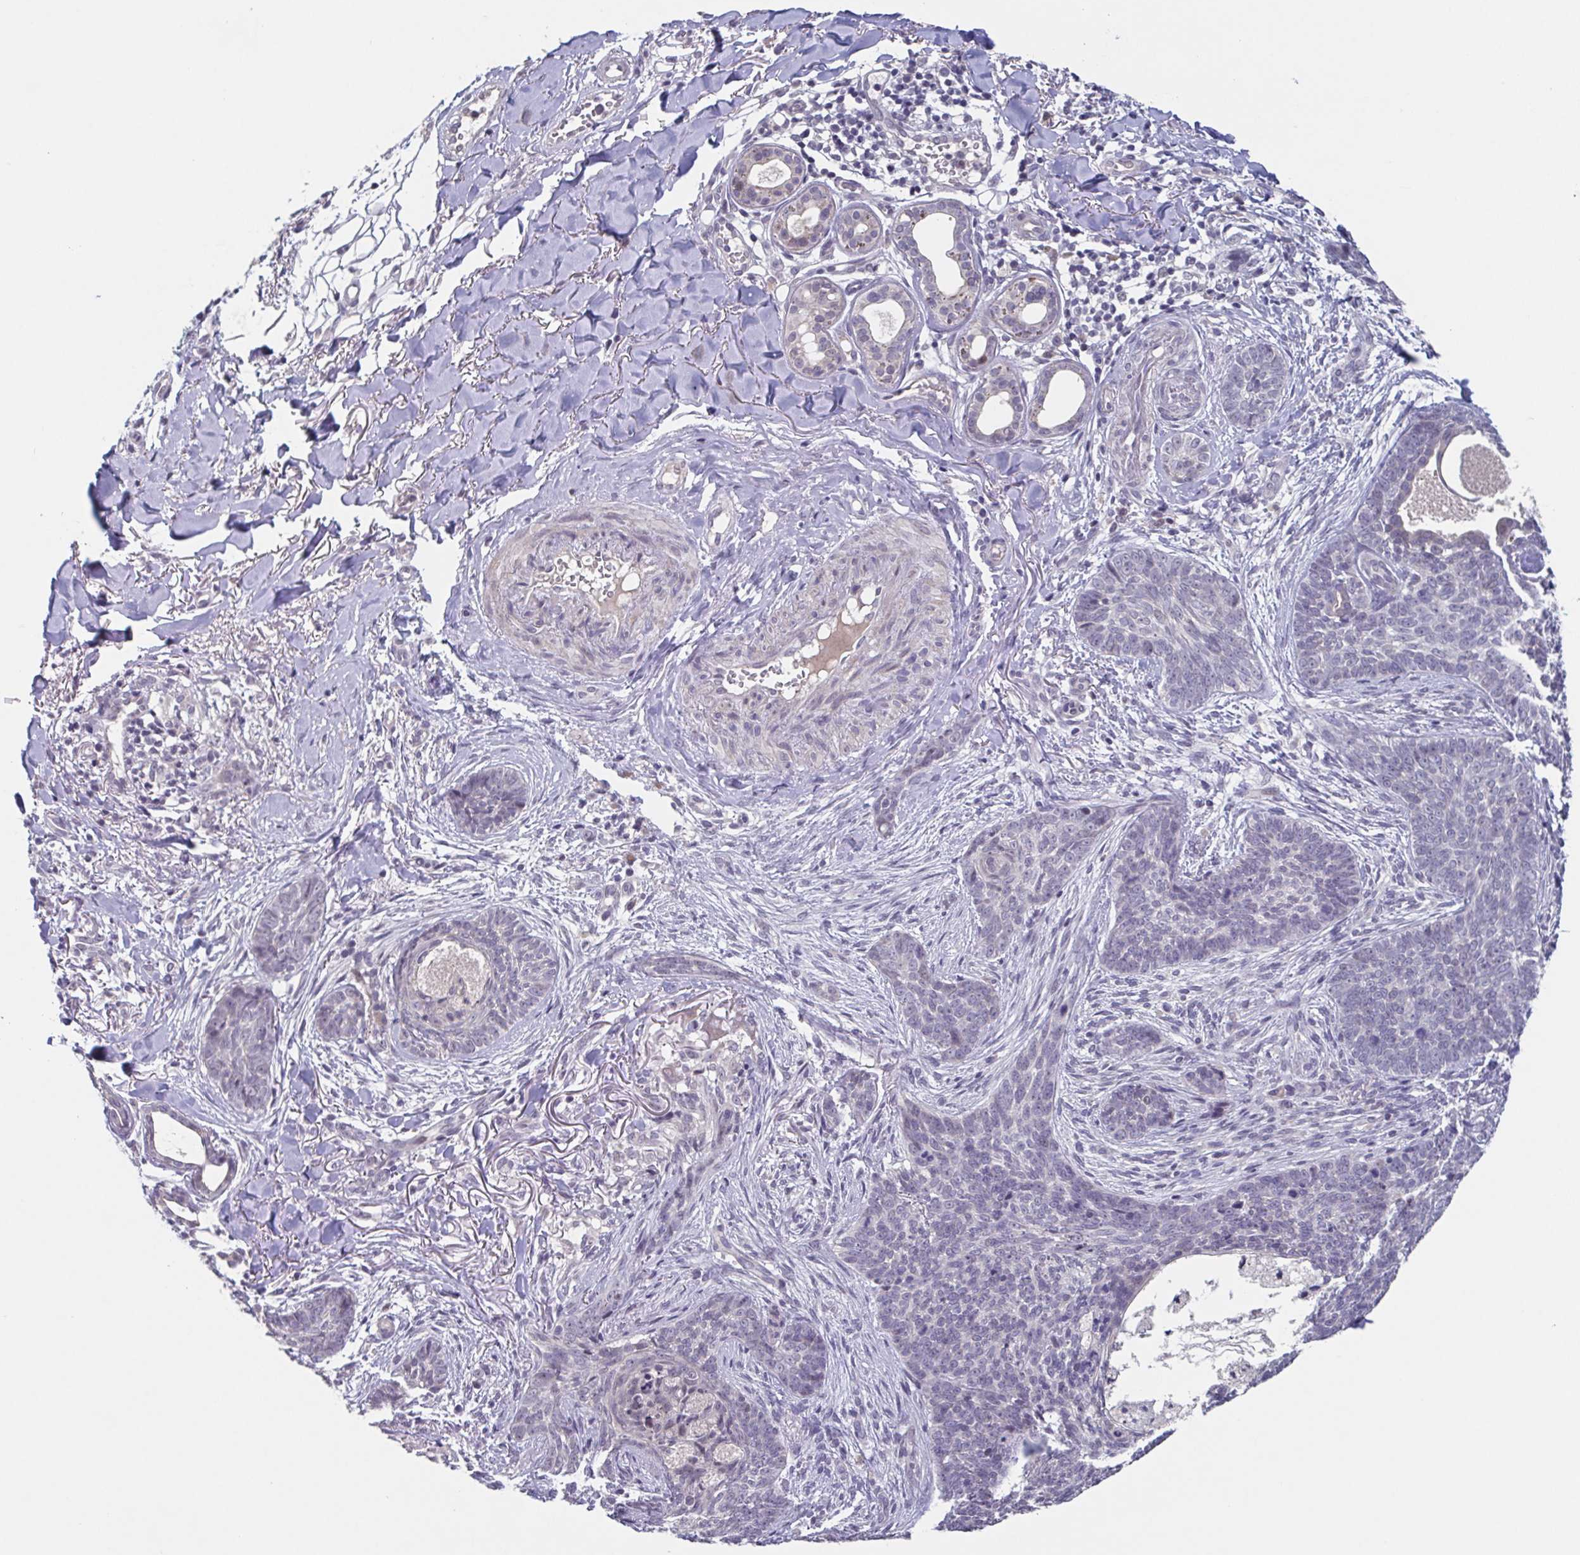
{"staining": {"intensity": "negative", "quantity": "none", "location": "none"}, "tissue": "skin cancer", "cell_type": "Tumor cells", "image_type": "cancer", "snomed": [{"axis": "morphology", "description": "Basal cell carcinoma"}, {"axis": "topography", "description": "Skin"}, {"axis": "topography", "description": "Skin of face"}], "caption": "DAB immunohistochemical staining of human skin basal cell carcinoma demonstrates no significant staining in tumor cells.", "gene": "GHRL", "patient": {"sex": "male", "age": 88}}